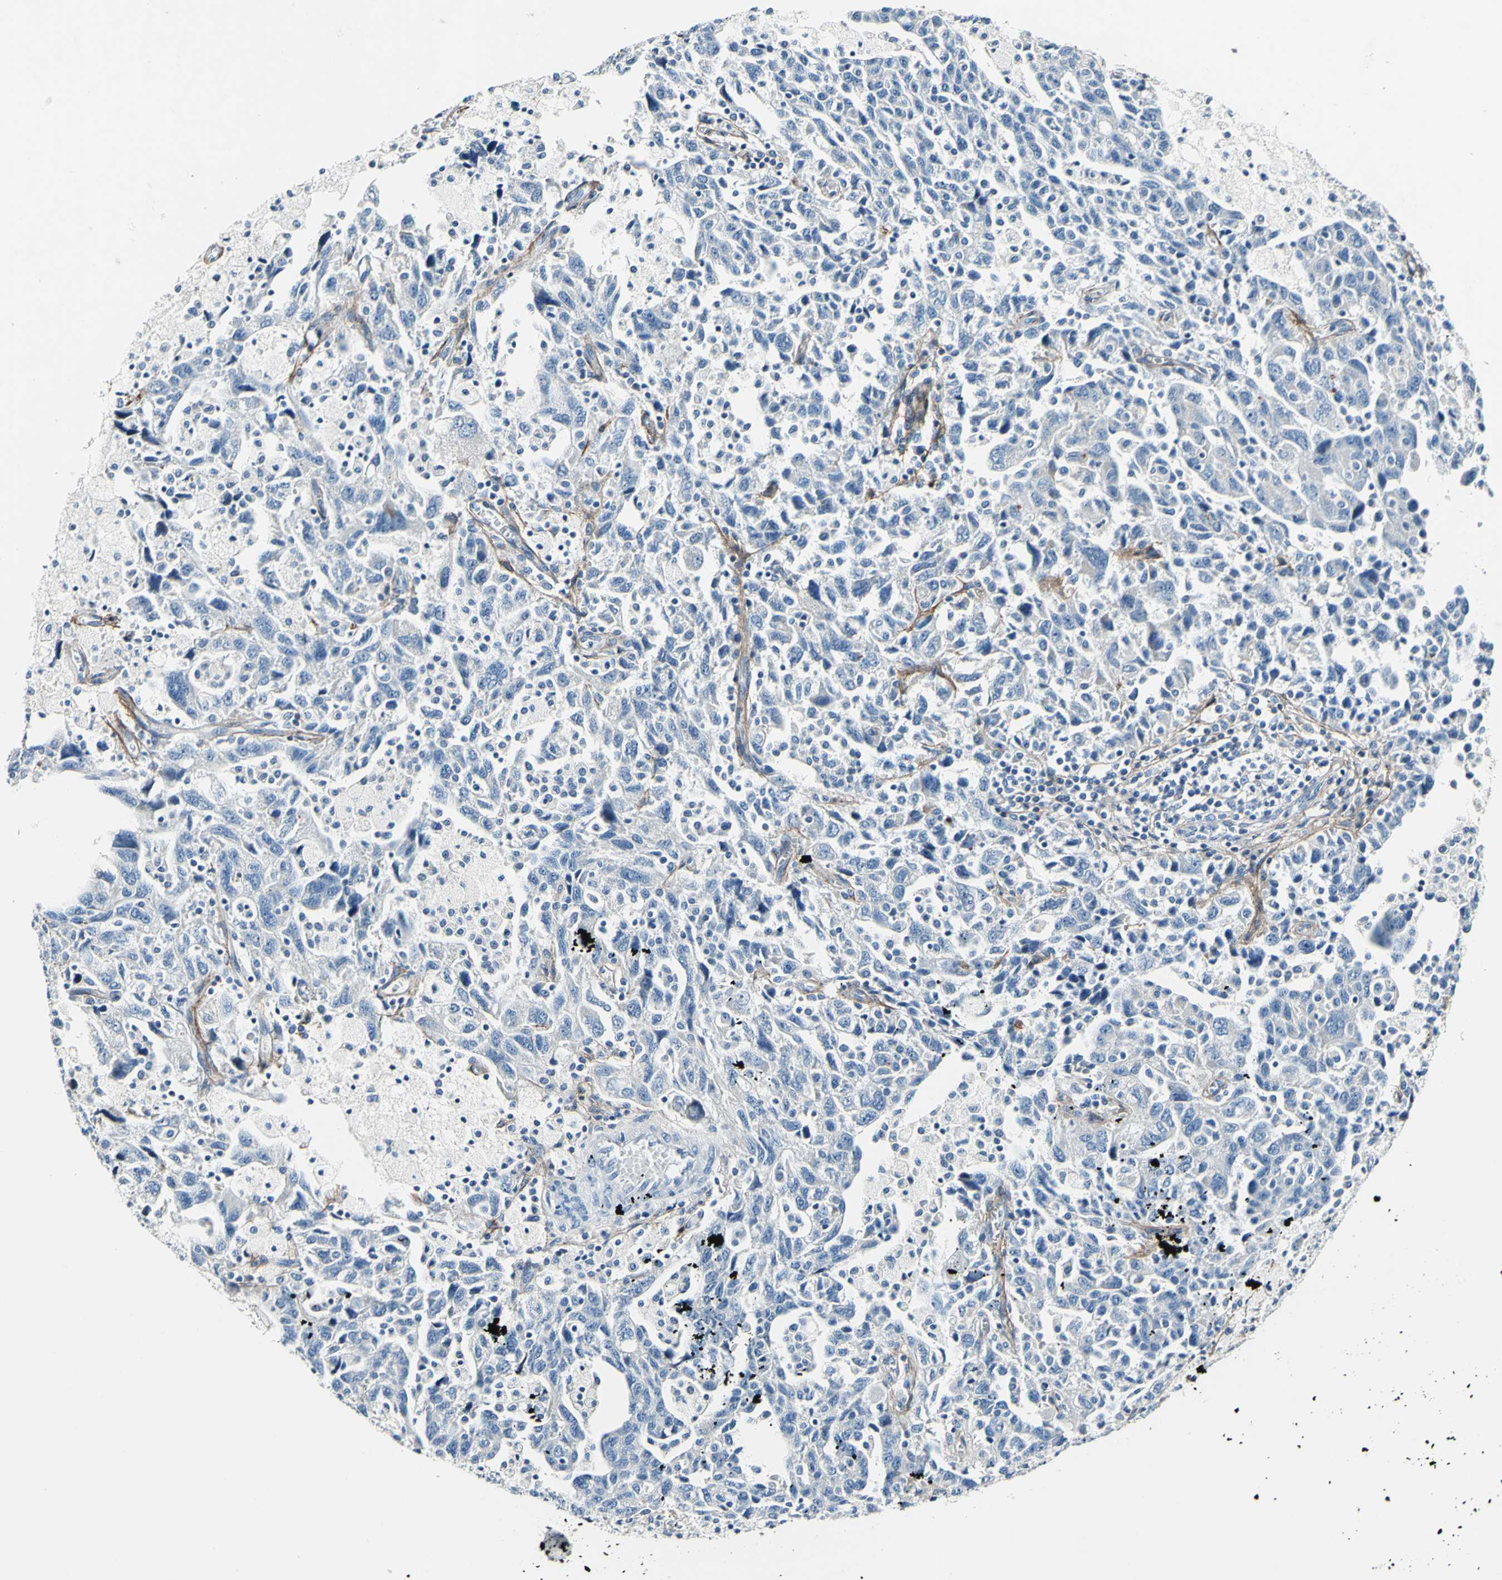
{"staining": {"intensity": "negative", "quantity": "none", "location": "none"}, "tissue": "ovarian cancer", "cell_type": "Tumor cells", "image_type": "cancer", "snomed": [{"axis": "morphology", "description": "Carcinoma, NOS"}, {"axis": "morphology", "description": "Cystadenocarcinoma, serous, NOS"}, {"axis": "topography", "description": "Ovary"}], "caption": "A high-resolution image shows IHC staining of ovarian carcinoma, which displays no significant staining in tumor cells.", "gene": "COL6A3", "patient": {"sex": "female", "age": 69}}